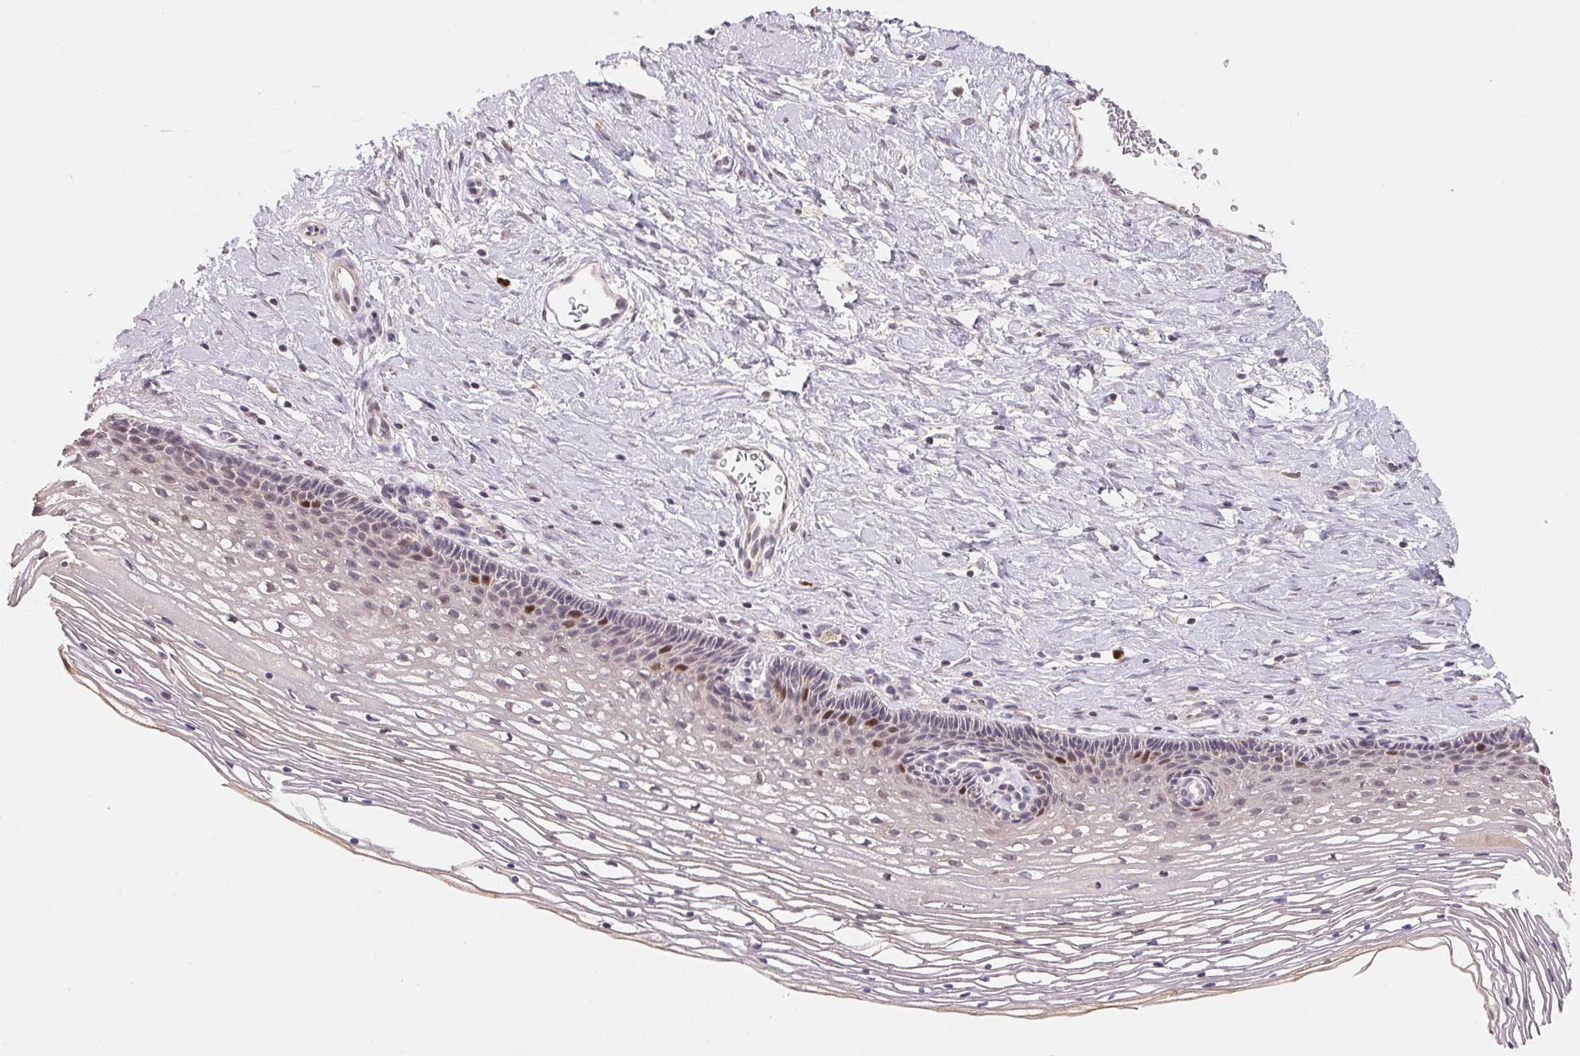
{"staining": {"intensity": "negative", "quantity": "none", "location": "none"}, "tissue": "cervix", "cell_type": "Glandular cells", "image_type": "normal", "snomed": [{"axis": "morphology", "description": "Normal tissue, NOS"}, {"axis": "topography", "description": "Cervix"}], "caption": "A high-resolution photomicrograph shows immunohistochemistry staining of unremarkable cervix, which shows no significant positivity in glandular cells. (Stains: DAB immunohistochemistry (IHC) with hematoxylin counter stain, Microscopy: brightfield microscopy at high magnification).", "gene": "KIFC1", "patient": {"sex": "female", "age": 34}}